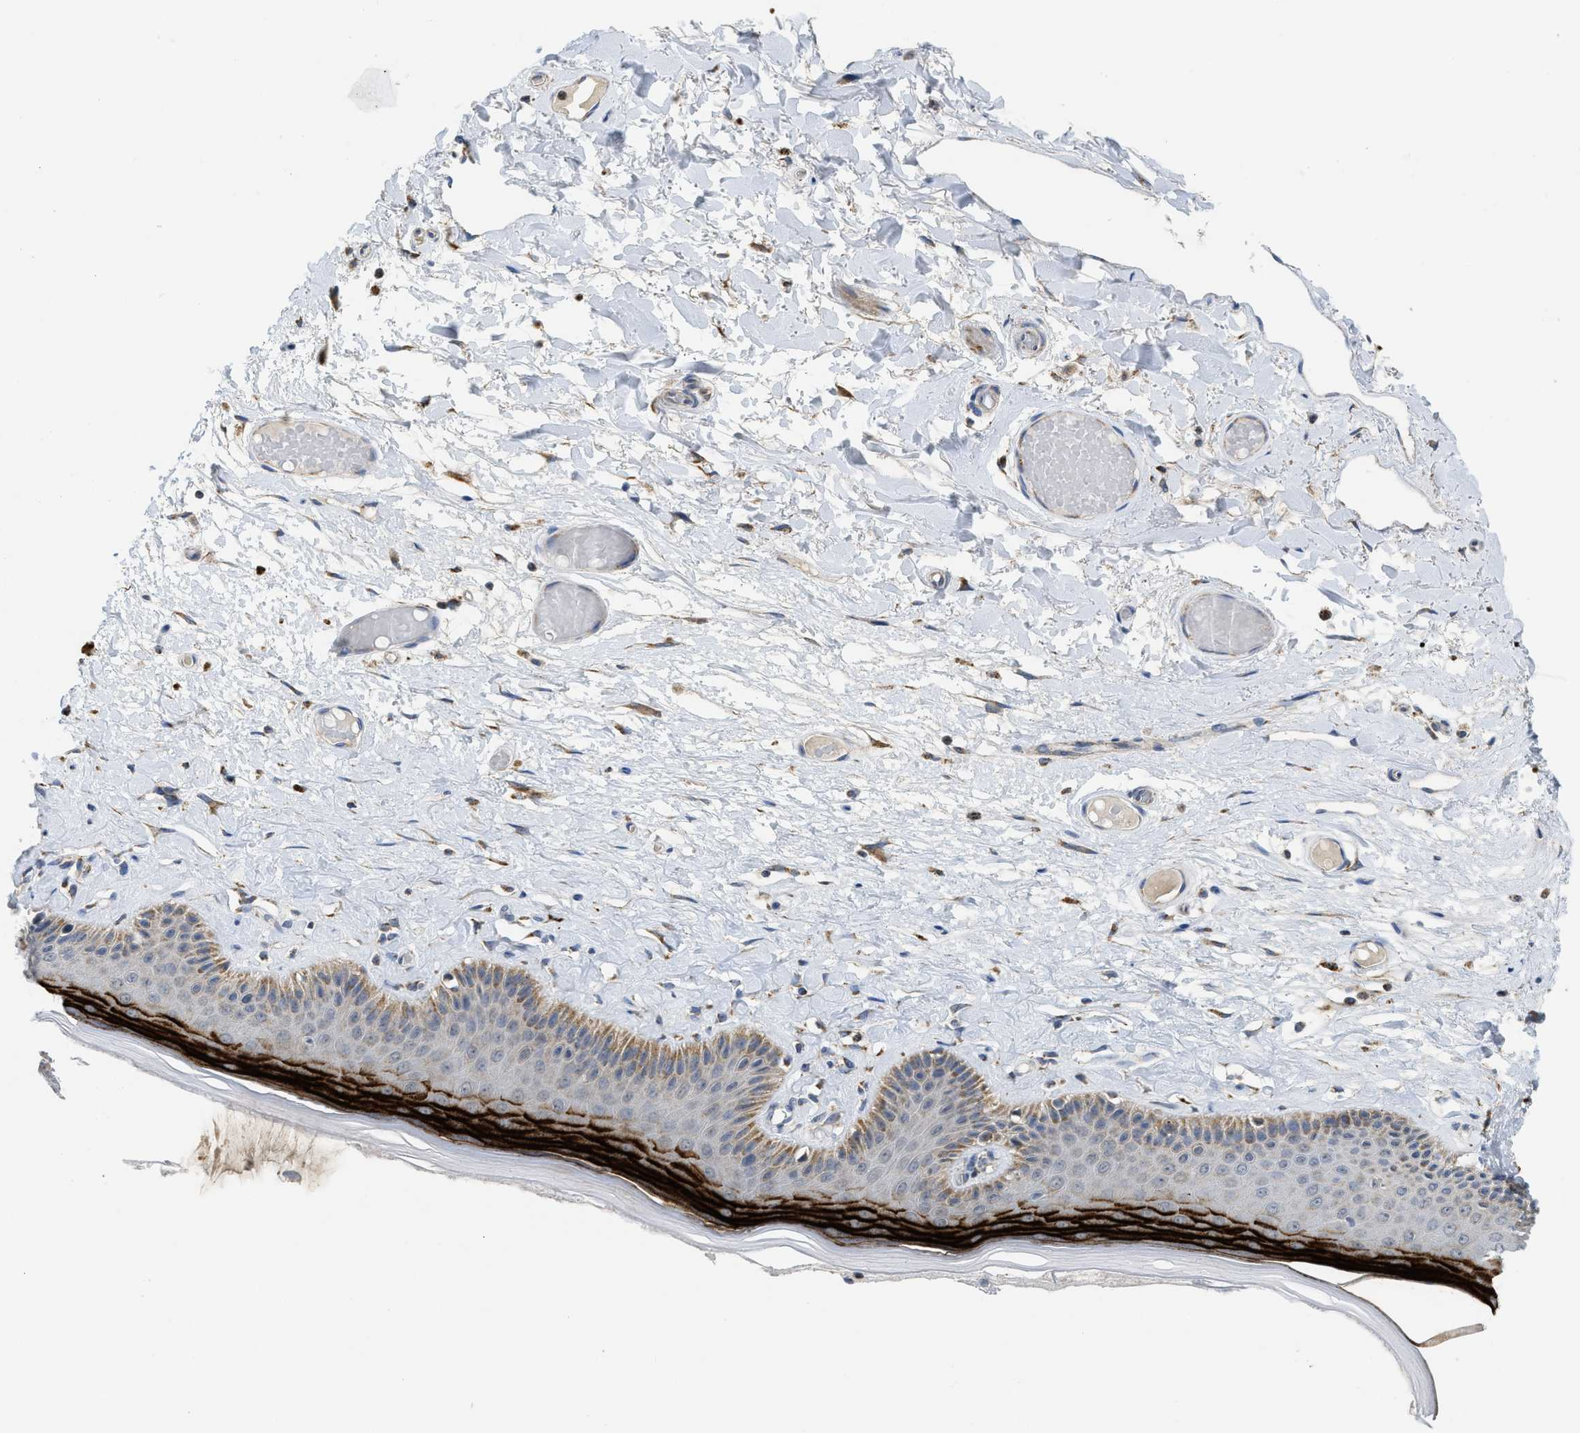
{"staining": {"intensity": "strong", "quantity": "25%-75%", "location": "cytoplasmic/membranous"}, "tissue": "skin", "cell_type": "Epidermal cells", "image_type": "normal", "snomed": [{"axis": "morphology", "description": "Normal tissue, NOS"}, {"axis": "topography", "description": "Vulva"}], "caption": "Protein positivity by immunohistochemistry (IHC) displays strong cytoplasmic/membranous expression in approximately 25%-75% of epidermal cells in normal skin. (DAB IHC with brightfield microscopy, high magnification).", "gene": "GATD3", "patient": {"sex": "female", "age": 73}}